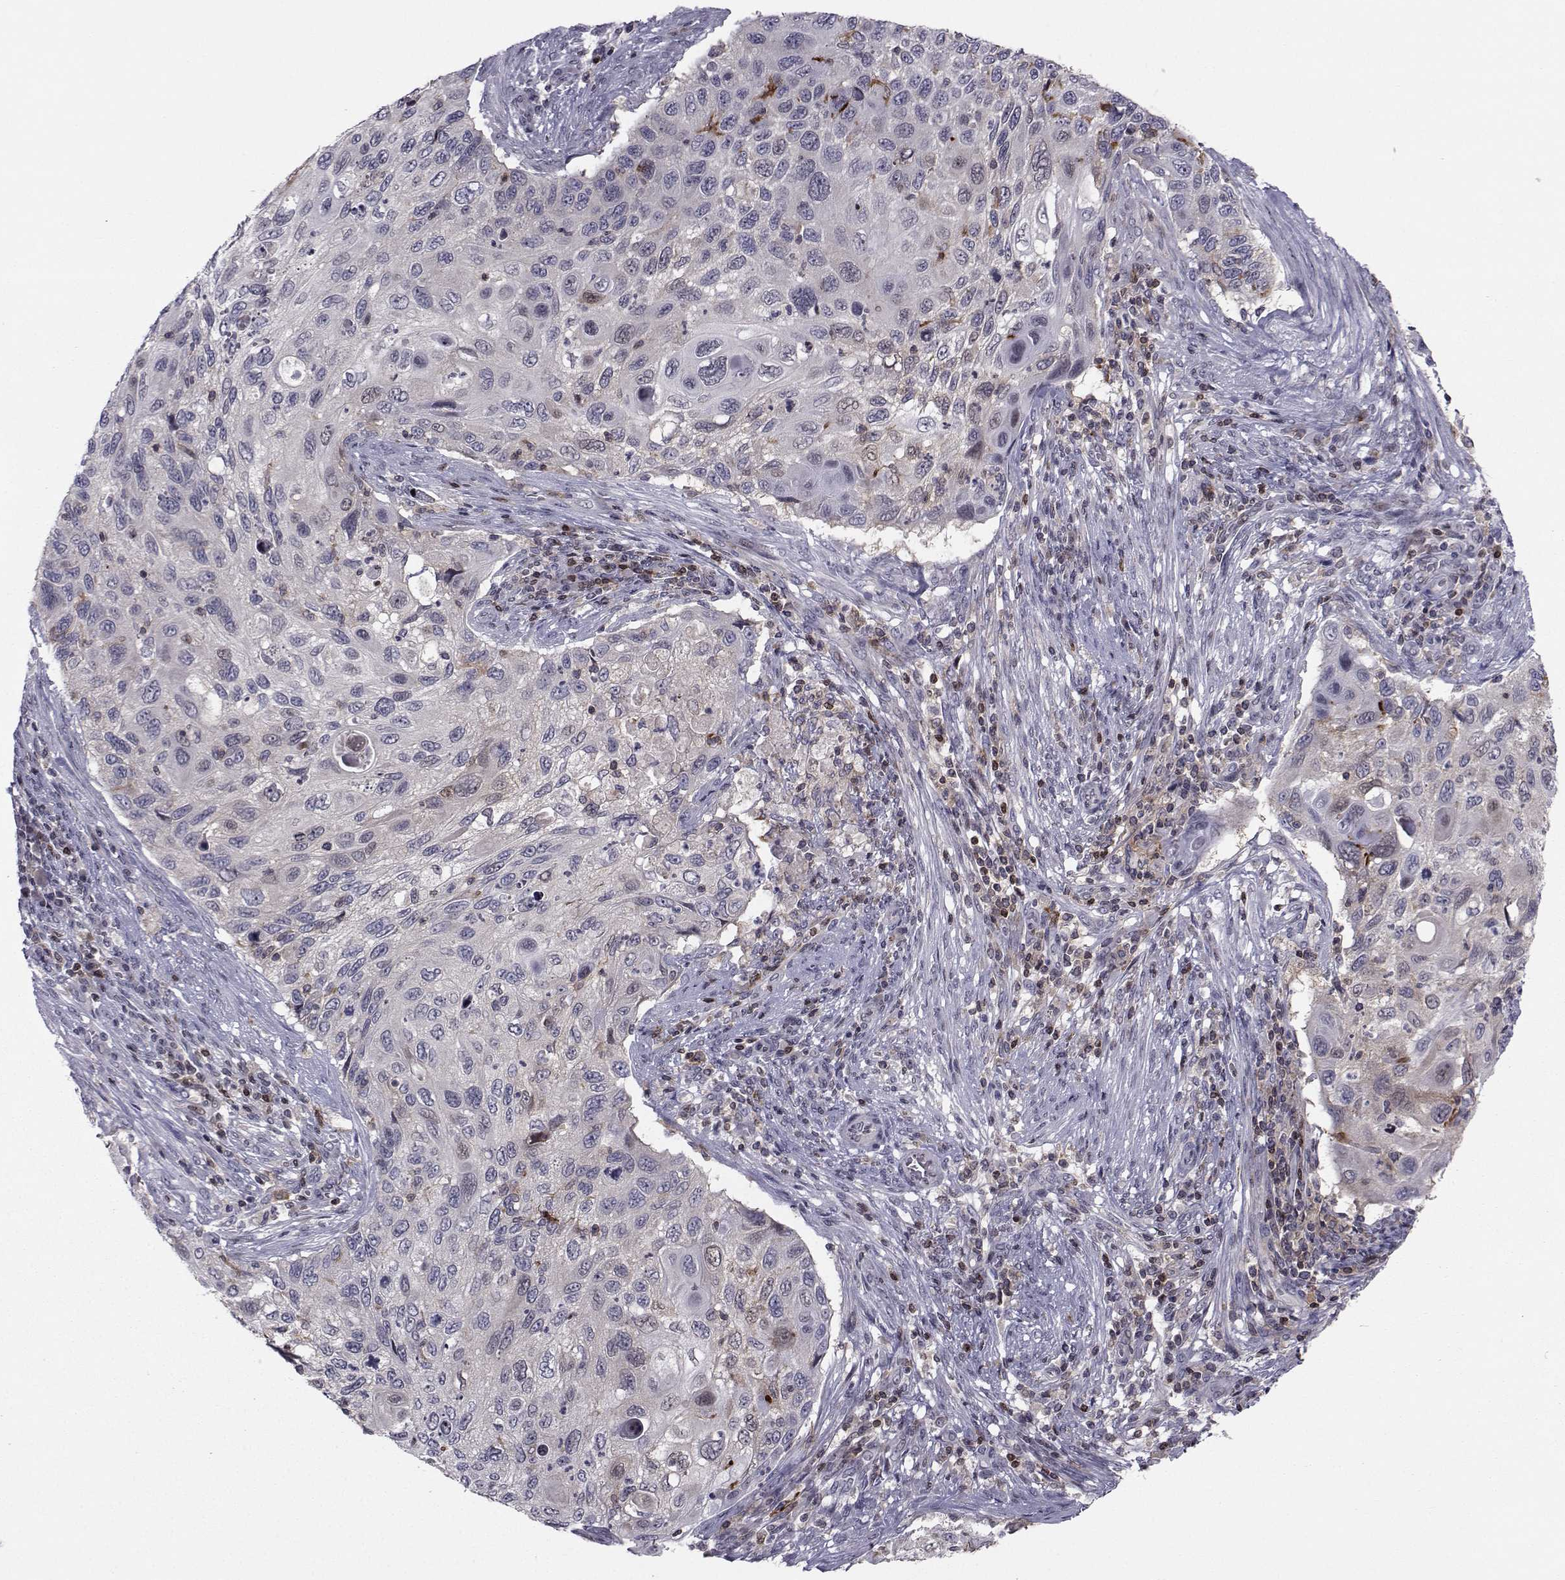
{"staining": {"intensity": "negative", "quantity": "none", "location": "none"}, "tissue": "cervical cancer", "cell_type": "Tumor cells", "image_type": "cancer", "snomed": [{"axis": "morphology", "description": "Squamous cell carcinoma, NOS"}, {"axis": "topography", "description": "Cervix"}], "caption": "Immunohistochemistry of human squamous cell carcinoma (cervical) reveals no positivity in tumor cells.", "gene": "PCP4L1", "patient": {"sex": "female", "age": 70}}